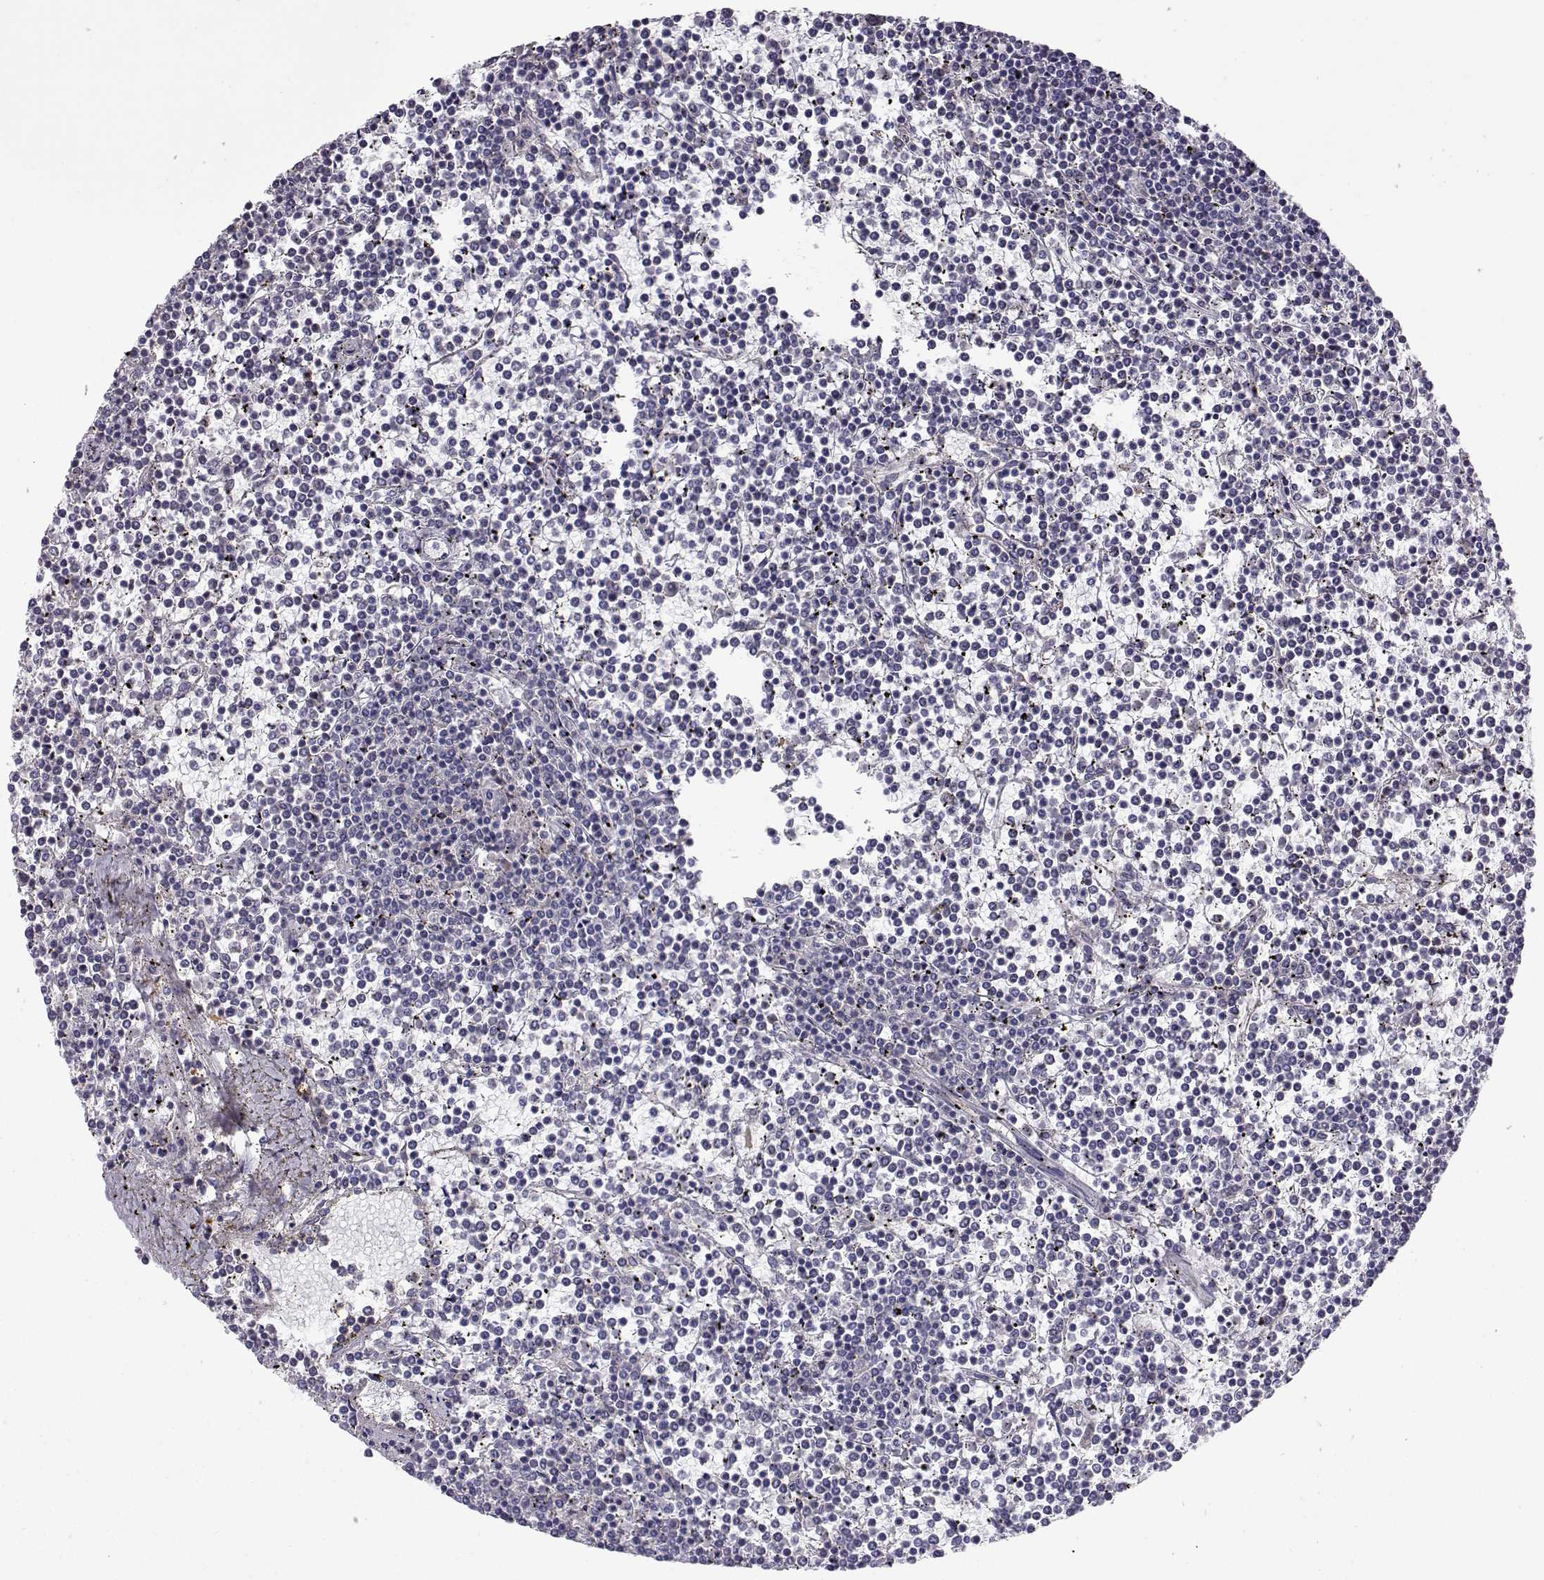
{"staining": {"intensity": "negative", "quantity": "none", "location": "none"}, "tissue": "lymphoma", "cell_type": "Tumor cells", "image_type": "cancer", "snomed": [{"axis": "morphology", "description": "Malignant lymphoma, non-Hodgkin's type, Low grade"}, {"axis": "topography", "description": "Spleen"}], "caption": "Lymphoma was stained to show a protein in brown. There is no significant expression in tumor cells.", "gene": "NCAM2", "patient": {"sex": "female", "age": 19}}